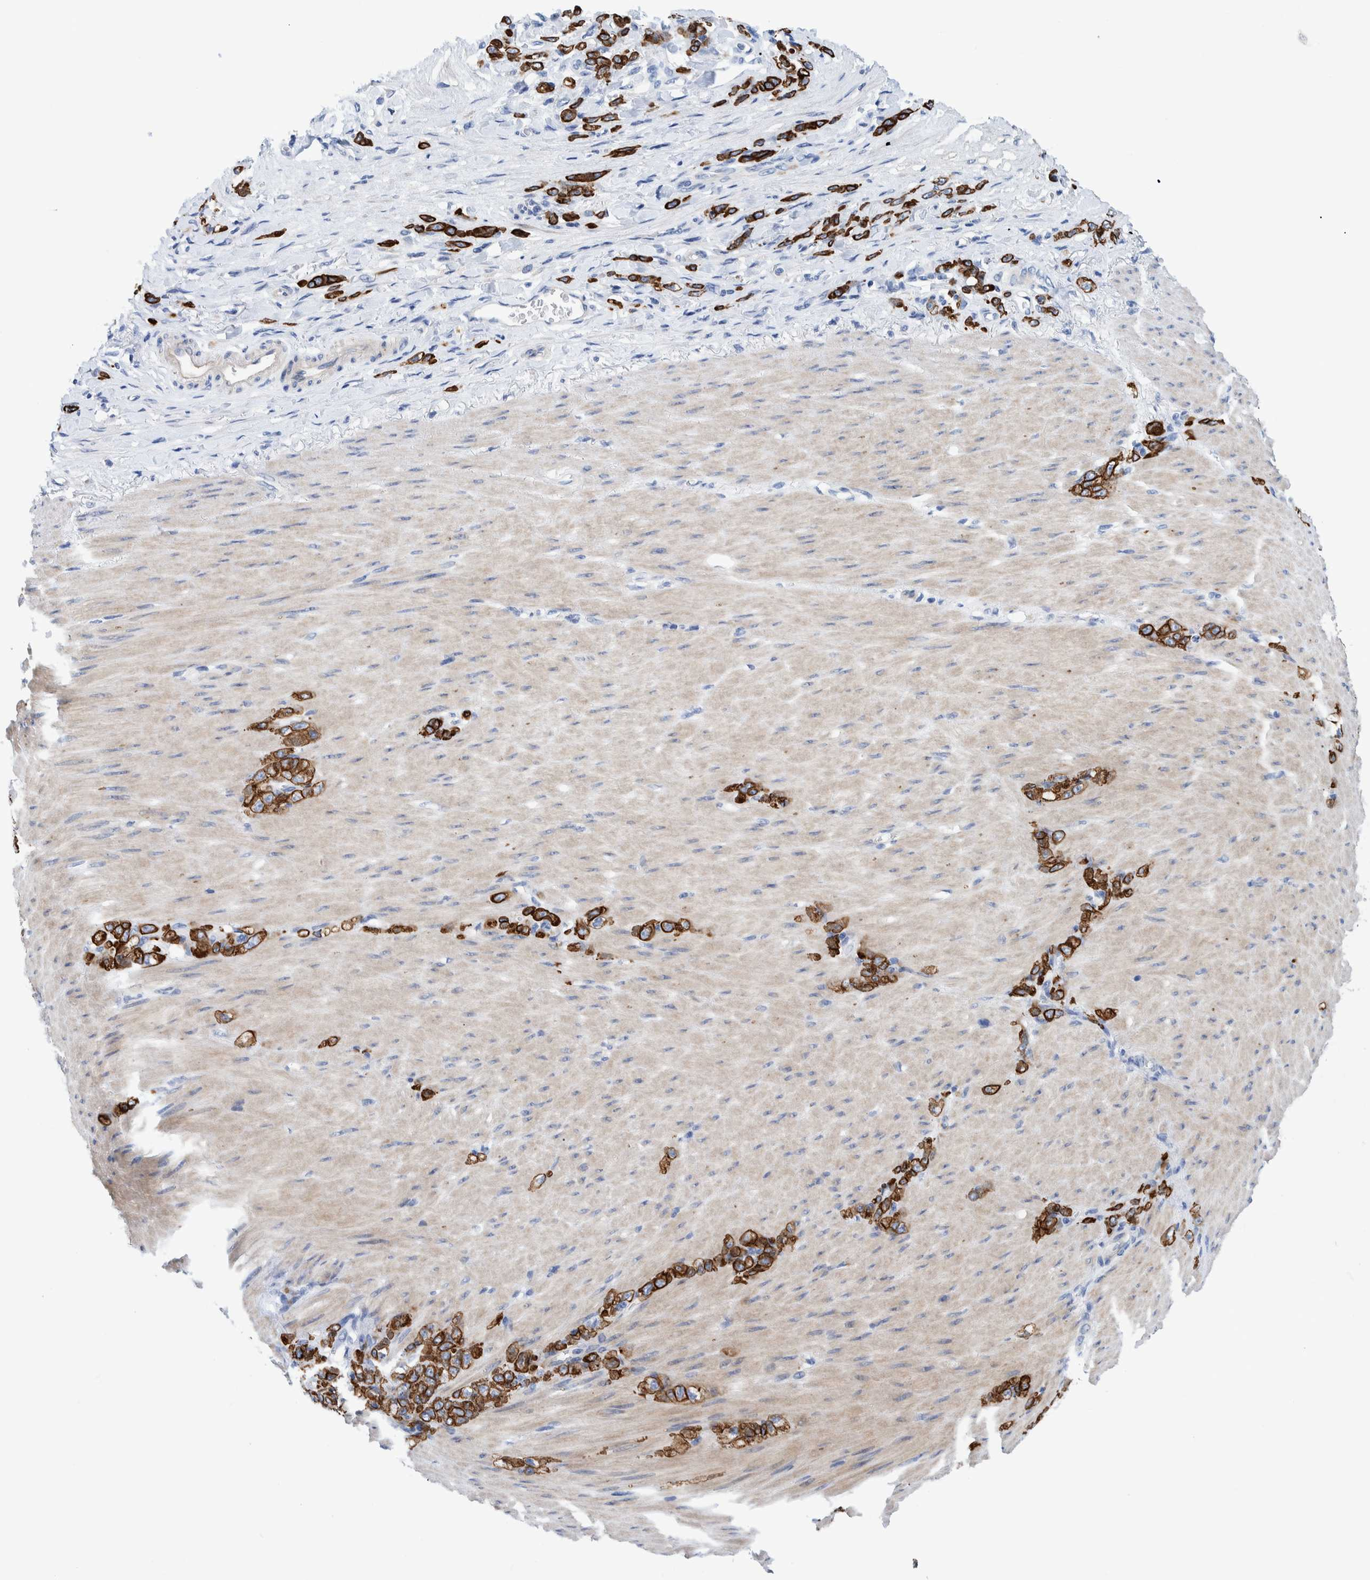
{"staining": {"intensity": "strong", "quantity": ">75%", "location": "cytoplasmic/membranous"}, "tissue": "stomach cancer", "cell_type": "Tumor cells", "image_type": "cancer", "snomed": [{"axis": "morphology", "description": "Normal tissue, NOS"}, {"axis": "morphology", "description": "Adenocarcinoma, NOS"}, {"axis": "topography", "description": "Stomach"}], "caption": "Stomach cancer (adenocarcinoma) was stained to show a protein in brown. There is high levels of strong cytoplasmic/membranous positivity in approximately >75% of tumor cells. (brown staining indicates protein expression, while blue staining denotes nuclei).", "gene": "MKS1", "patient": {"sex": "male", "age": 82}}